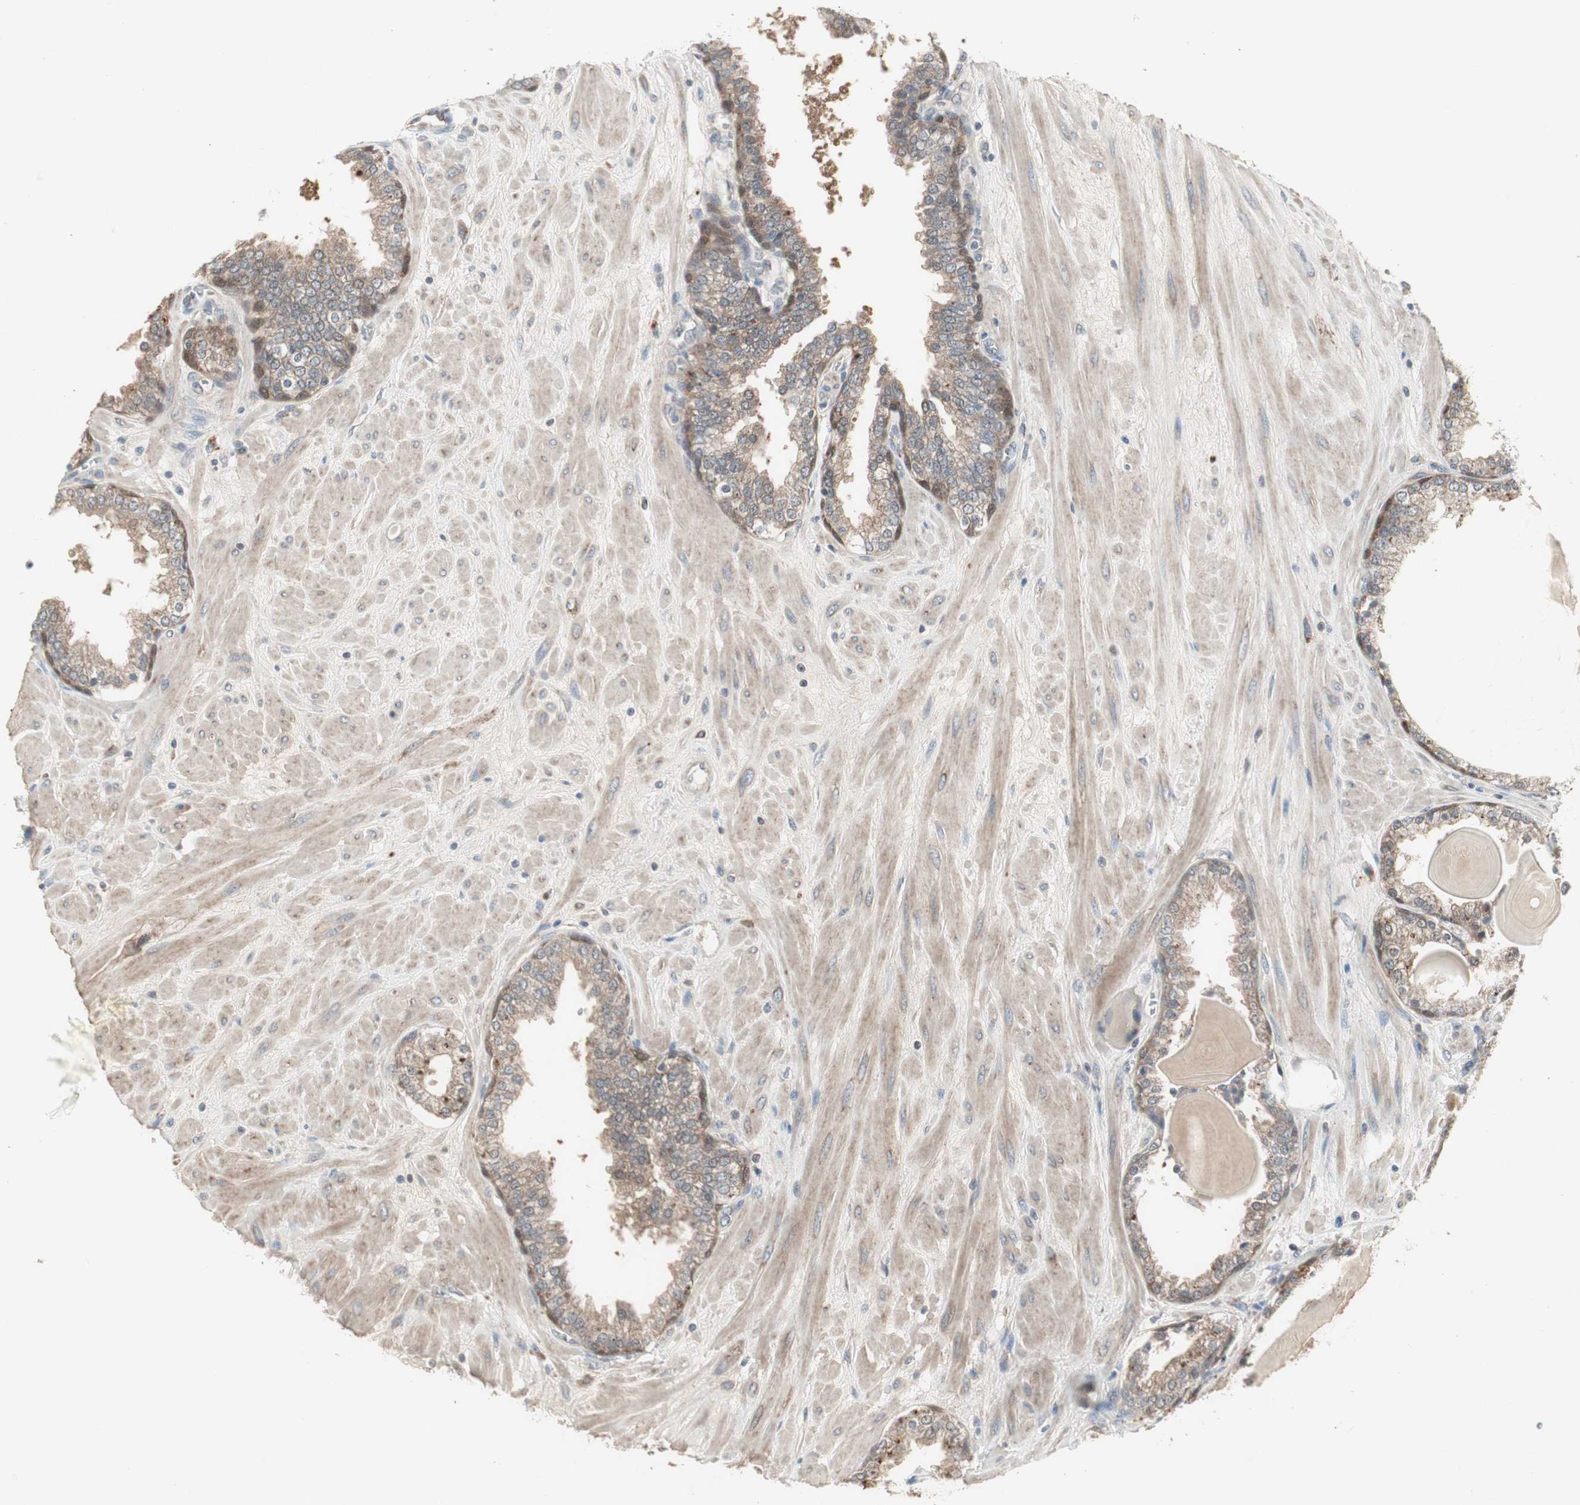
{"staining": {"intensity": "moderate", "quantity": ">75%", "location": "cytoplasmic/membranous"}, "tissue": "prostate", "cell_type": "Glandular cells", "image_type": "normal", "snomed": [{"axis": "morphology", "description": "Normal tissue, NOS"}, {"axis": "topography", "description": "Prostate"}], "caption": "This photomicrograph shows immunohistochemistry staining of normal human prostate, with medium moderate cytoplasmic/membranous positivity in approximately >75% of glandular cells.", "gene": "JMJD7", "patient": {"sex": "male", "age": 51}}